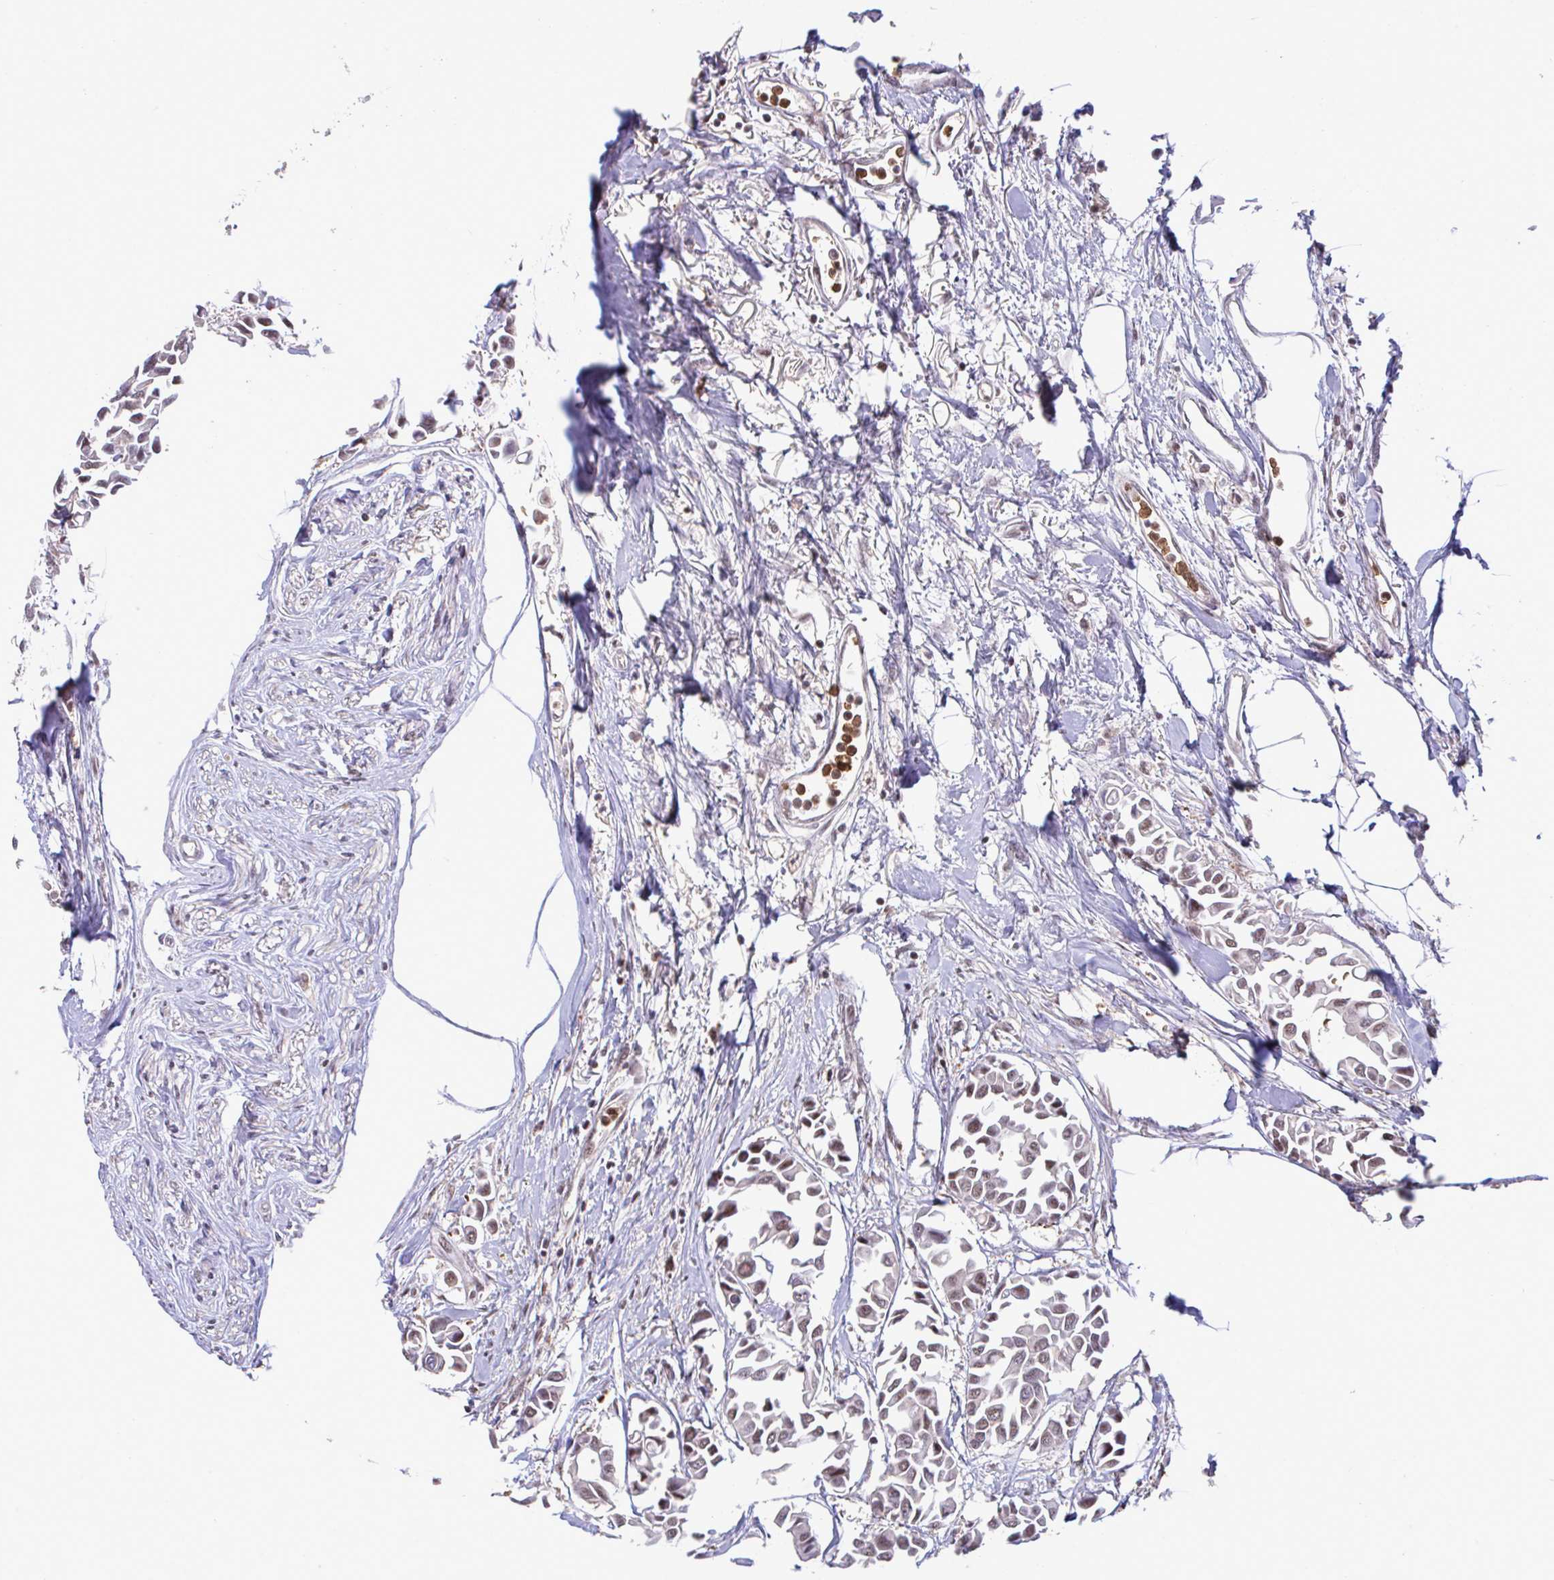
{"staining": {"intensity": "weak", "quantity": ">75%", "location": "nuclear"}, "tissue": "breast cancer", "cell_type": "Tumor cells", "image_type": "cancer", "snomed": [{"axis": "morphology", "description": "Duct carcinoma"}, {"axis": "topography", "description": "Breast"}], "caption": "Protein staining exhibits weak nuclear expression in approximately >75% of tumor cells in breast cancer (intraductal carcinoma).", "gene": "OR6K3", "patient": {"sex": "female", "age": 54}}